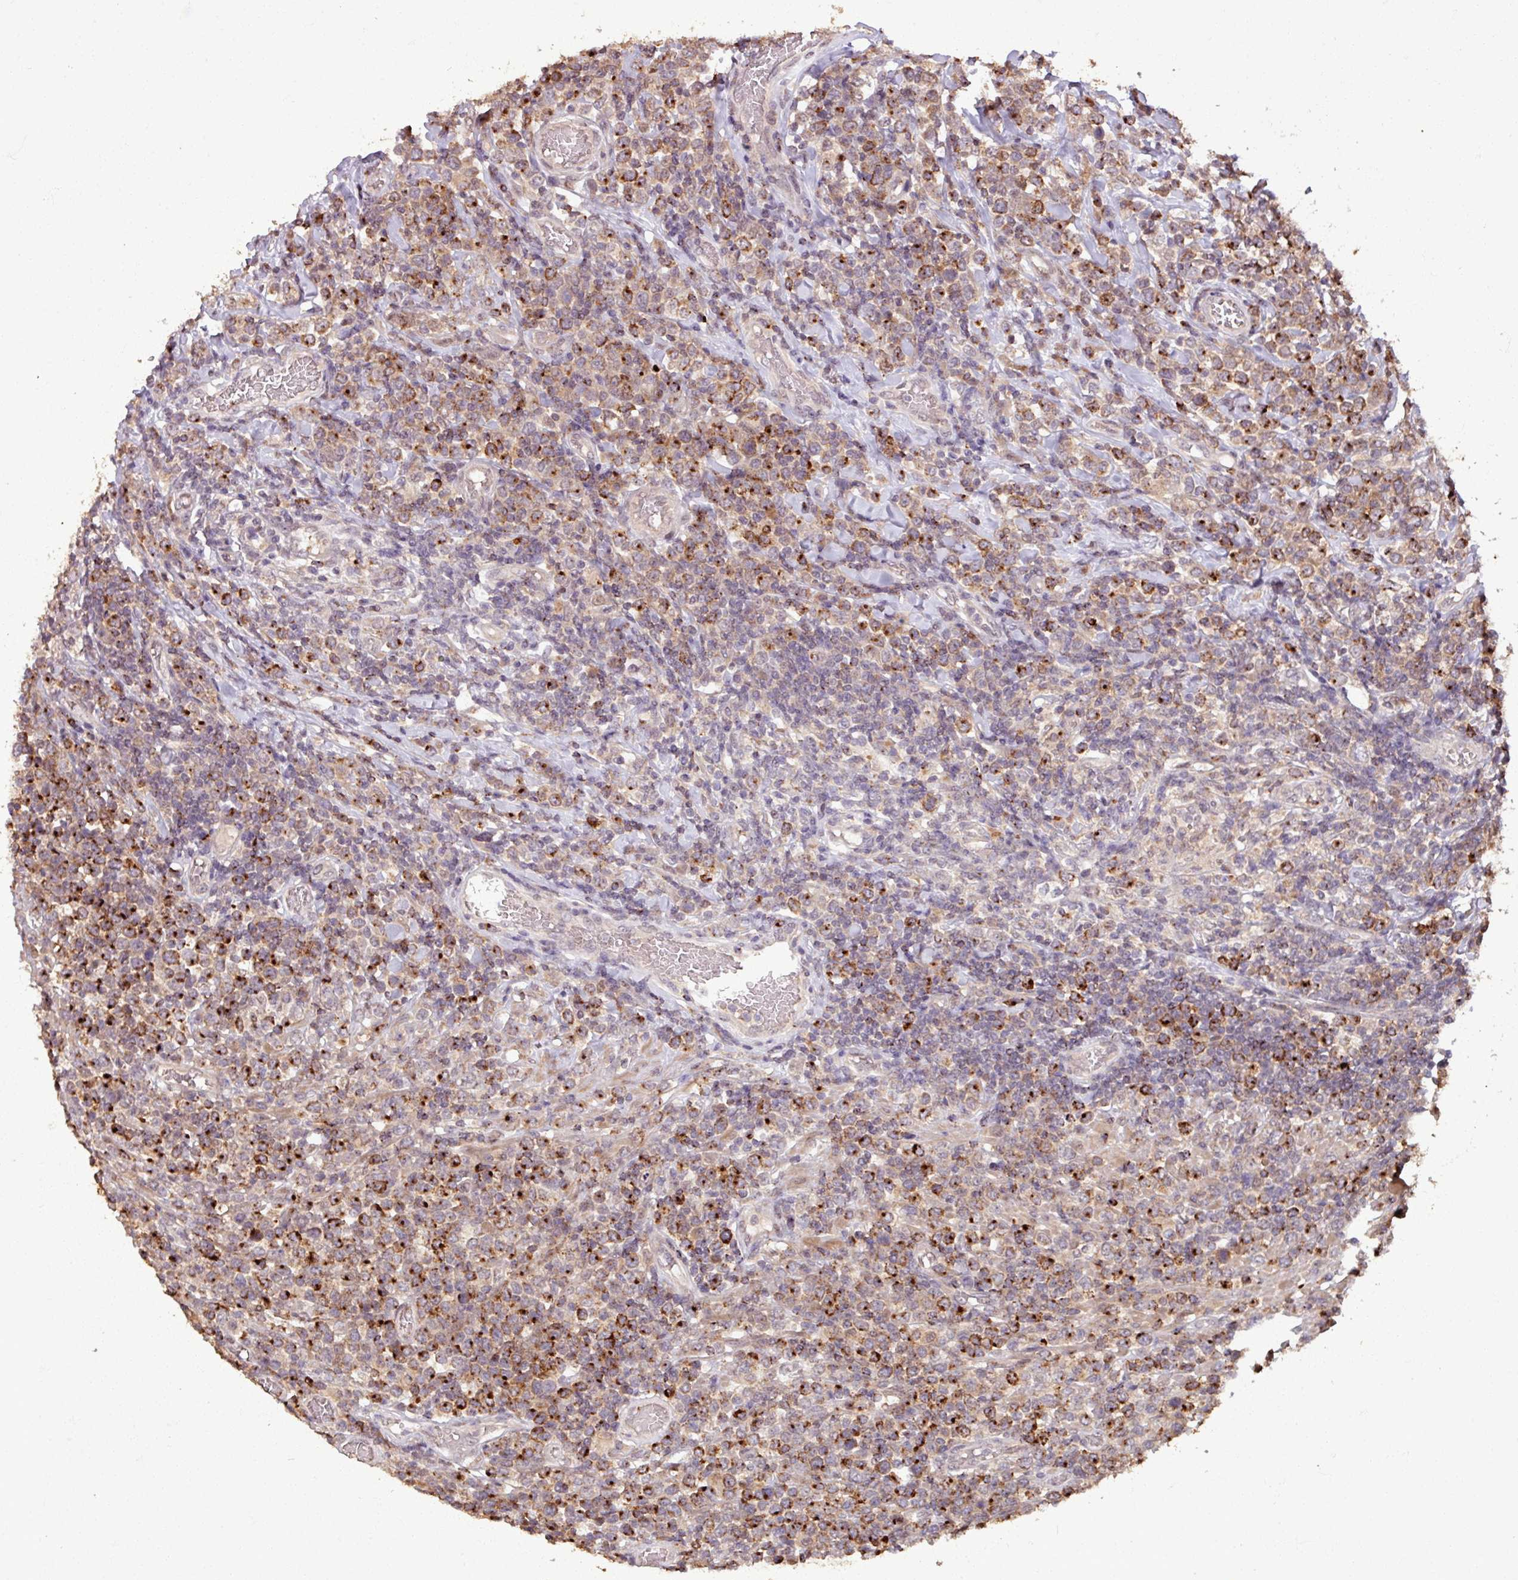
{"staining": {"intensity": "strong", "quantity": ">75%", "location": "cytoplasmic/membranous"}, "tissue": "lymphoma", "cell_type": "Tumor cells", "image_type": "cancer", "snomed": [{"axis": "morphology", "description": "Malignant lymphoma, non-Hodgkin's type, High grade"}, {"axis": "topography", "description": "Soft tissue"}], "caption": "Approximately >75% of tumor cells in human malignant lymphoma, non-Hodgkin's type (high-grade) demonstrate strong cytoplasmic/membranous protein positivity as visualized by brown immunohistochemical staining.", "gene": "OR6B1", "patient": {"sex": "female", "age": 56}}